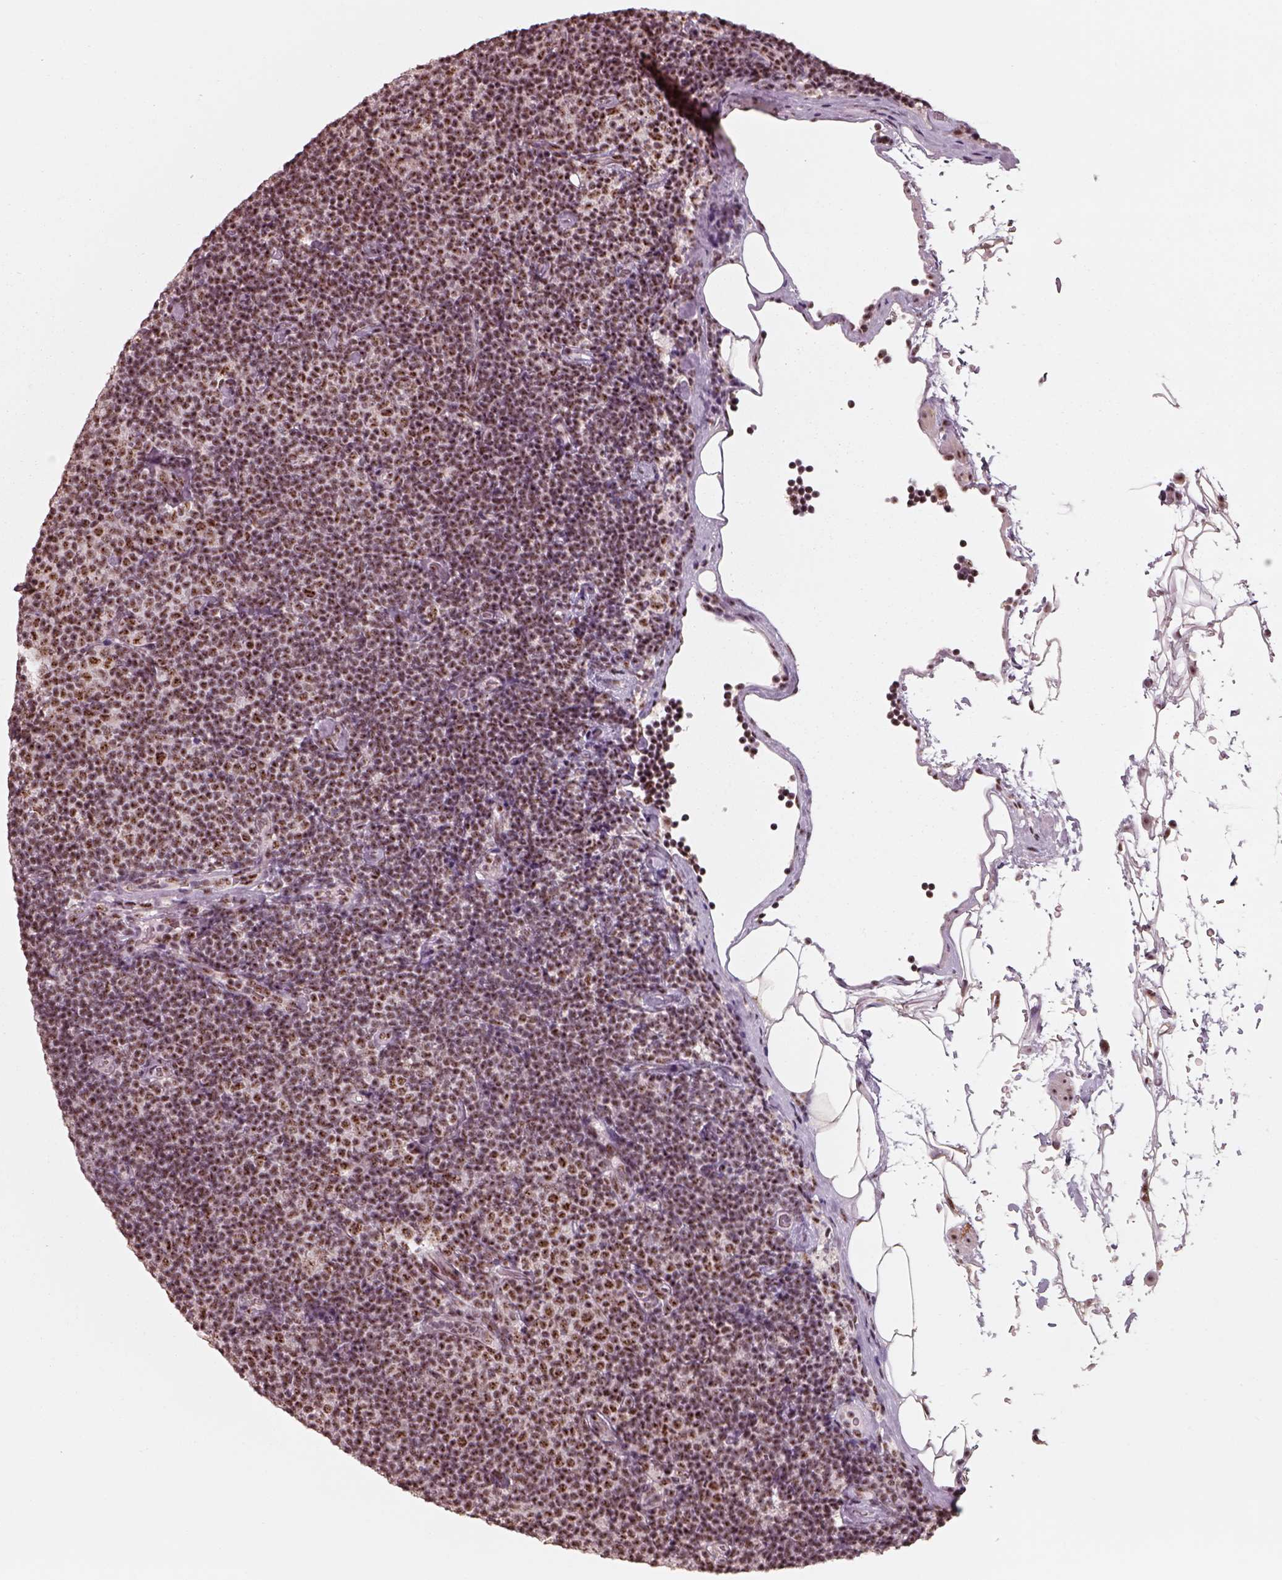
{"staining": {"intensity": "moderate", "quantity": ">75%", "location": "nuclear"}, "tissue": "lymphoma", "cell_type": "Tumor cells", "image_type": "cancer", "snomed": [{"axis": "morphology", "description": "Malignant lymphoma, non-Hodgkin's type, Low grade"}, {"axis": "topography", "description": "Lymph node"}], "caption": "The histopathology image reveals staining of lymphoma, revealing moderate nuclear protein expression (brown color) within tumor cells.", "gene": "ATXN7L3", "patient": {"sex": "male", "age": 81}}